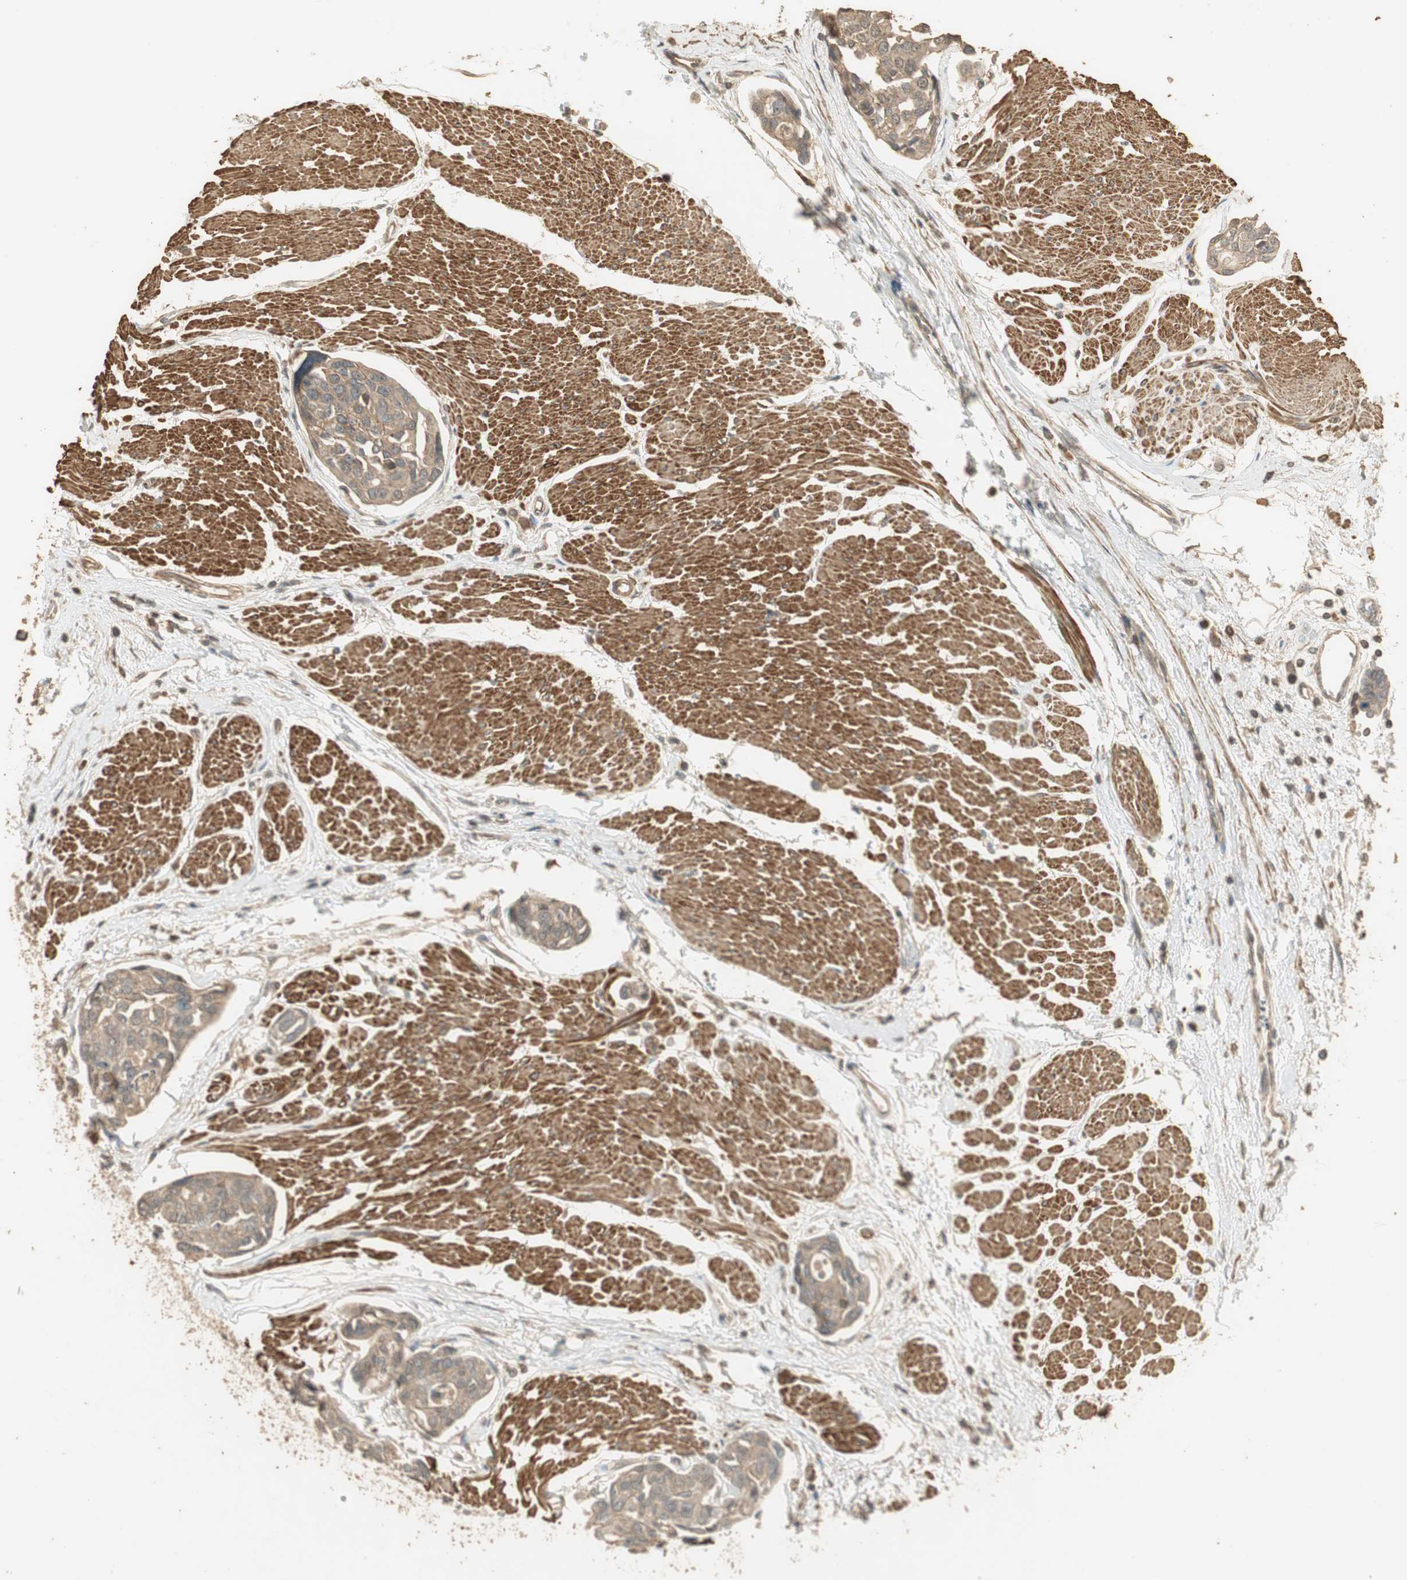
{"staining": {"intensity": "weak", "quantity": ">75%", "location": "cytoplasmic/membranous"}, "tissue": "urothelial cancer", "cell_type": "Tumor cells", "image_type": "cancer", "snomed": [{"axis": "morphology", "description": "Urothelial carcinoma, High grade"}, {"axis": "topography", "description": "Urinary bladder"}], "caption": "This is a photomicrograph of immunohistochemistry (IHC) staining of urothelial cancer, which shows weak positivity in the cytoplasmic/membranous of tumor cells.", "gene": "USP2", "patient": {"sex": "male", "age": 78}}